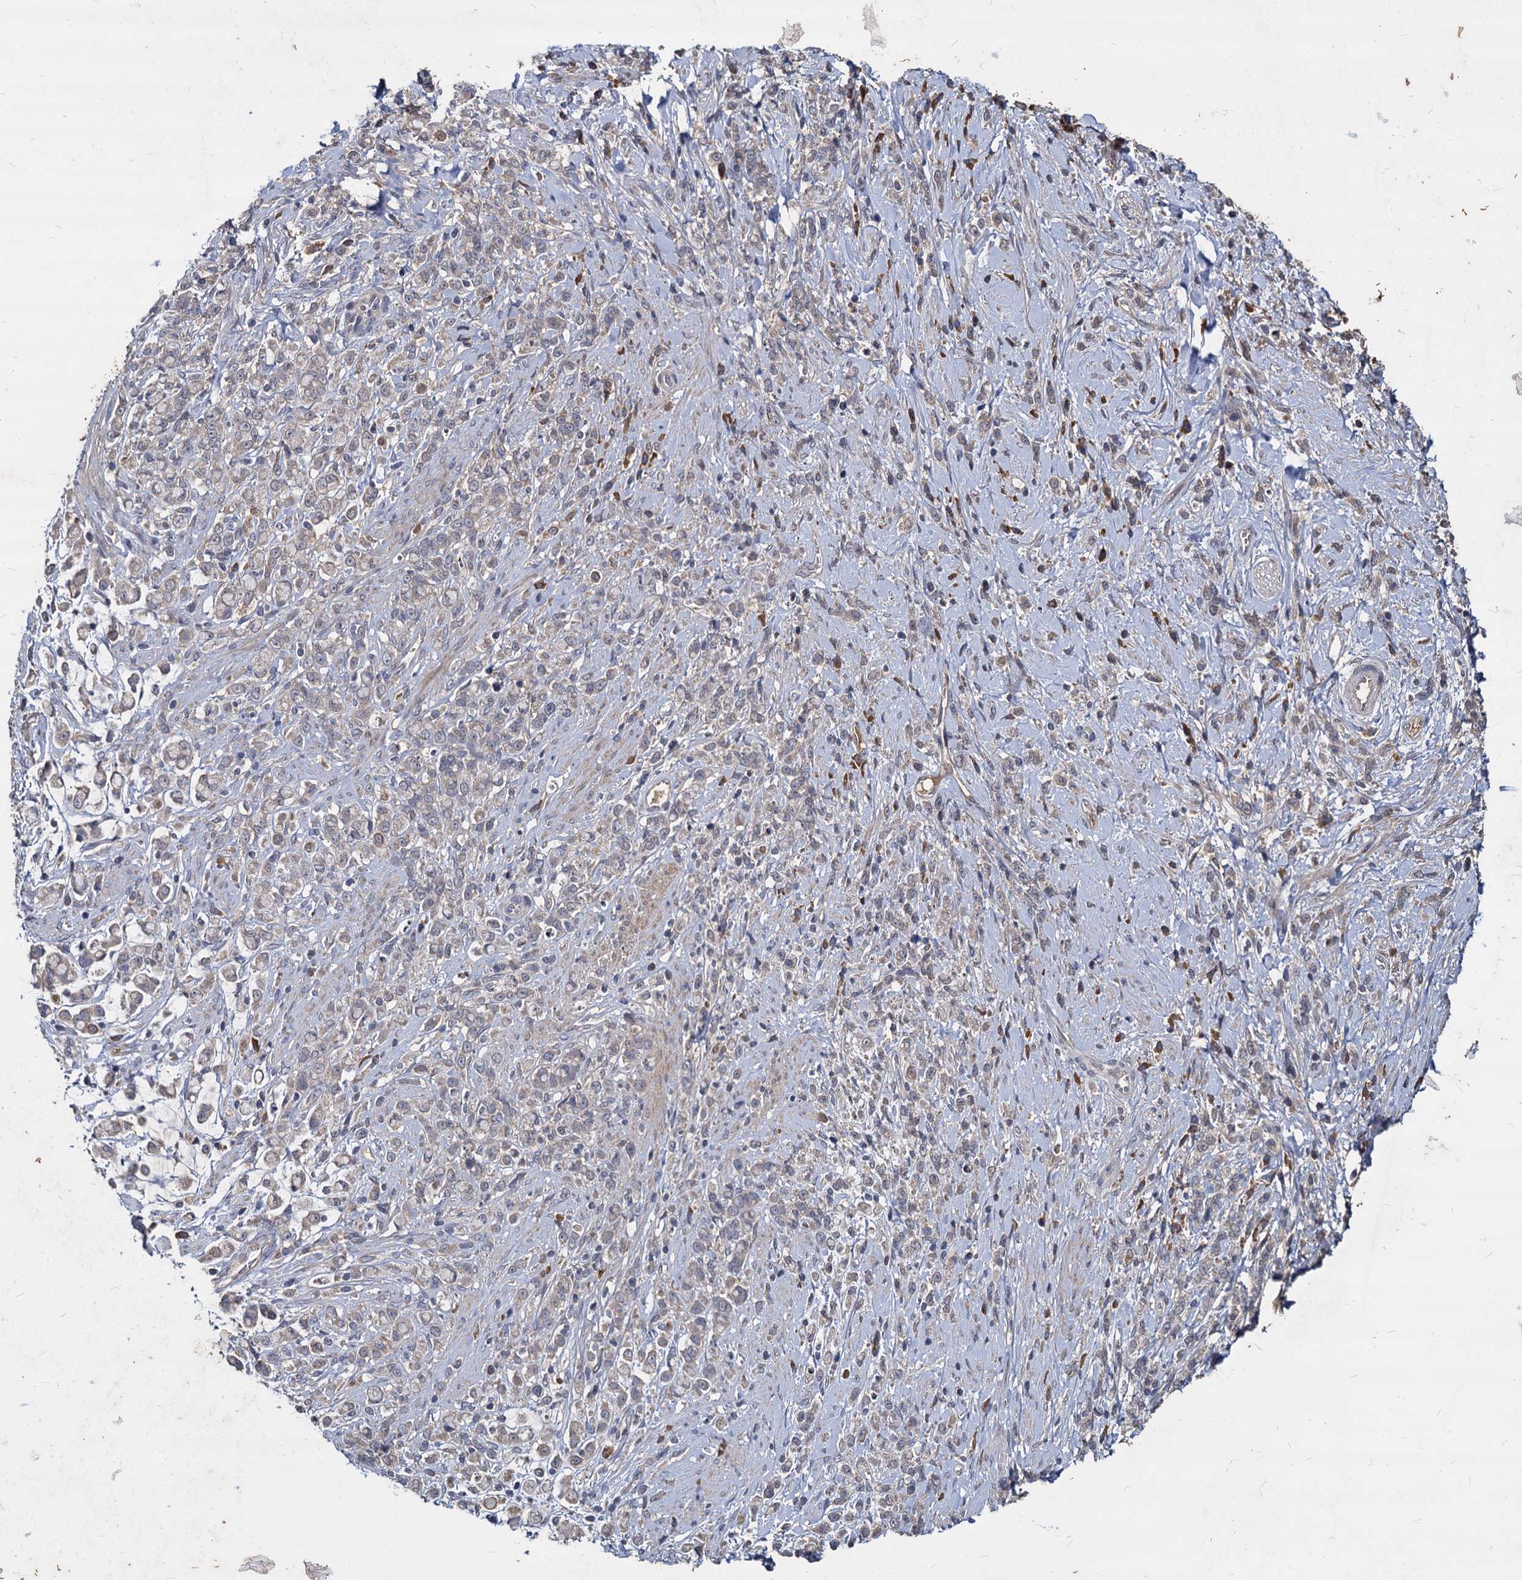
{"staining": {"intensity": "weak", "quantity": "<25%", "location": "cytoplasmic/membranous"}, "tissue": "stomach cancer", "cell_type": "Tumor cells", "image_type": "cancer", "snomed": [{"axis": "morphology", "description": "Adenocarcinoma, NOS"}, {"axis": "topography", "description": "Stomach"}], "caption": "High magnification brightfield microscopy of adenocarcinoma (stomach) stained with DAB (brown) and counterstained with hematoxylin (blue): tumor cells show no significant expression.", "gene": "CCDC184", "patient": {"sex": "female", "age": 60}}